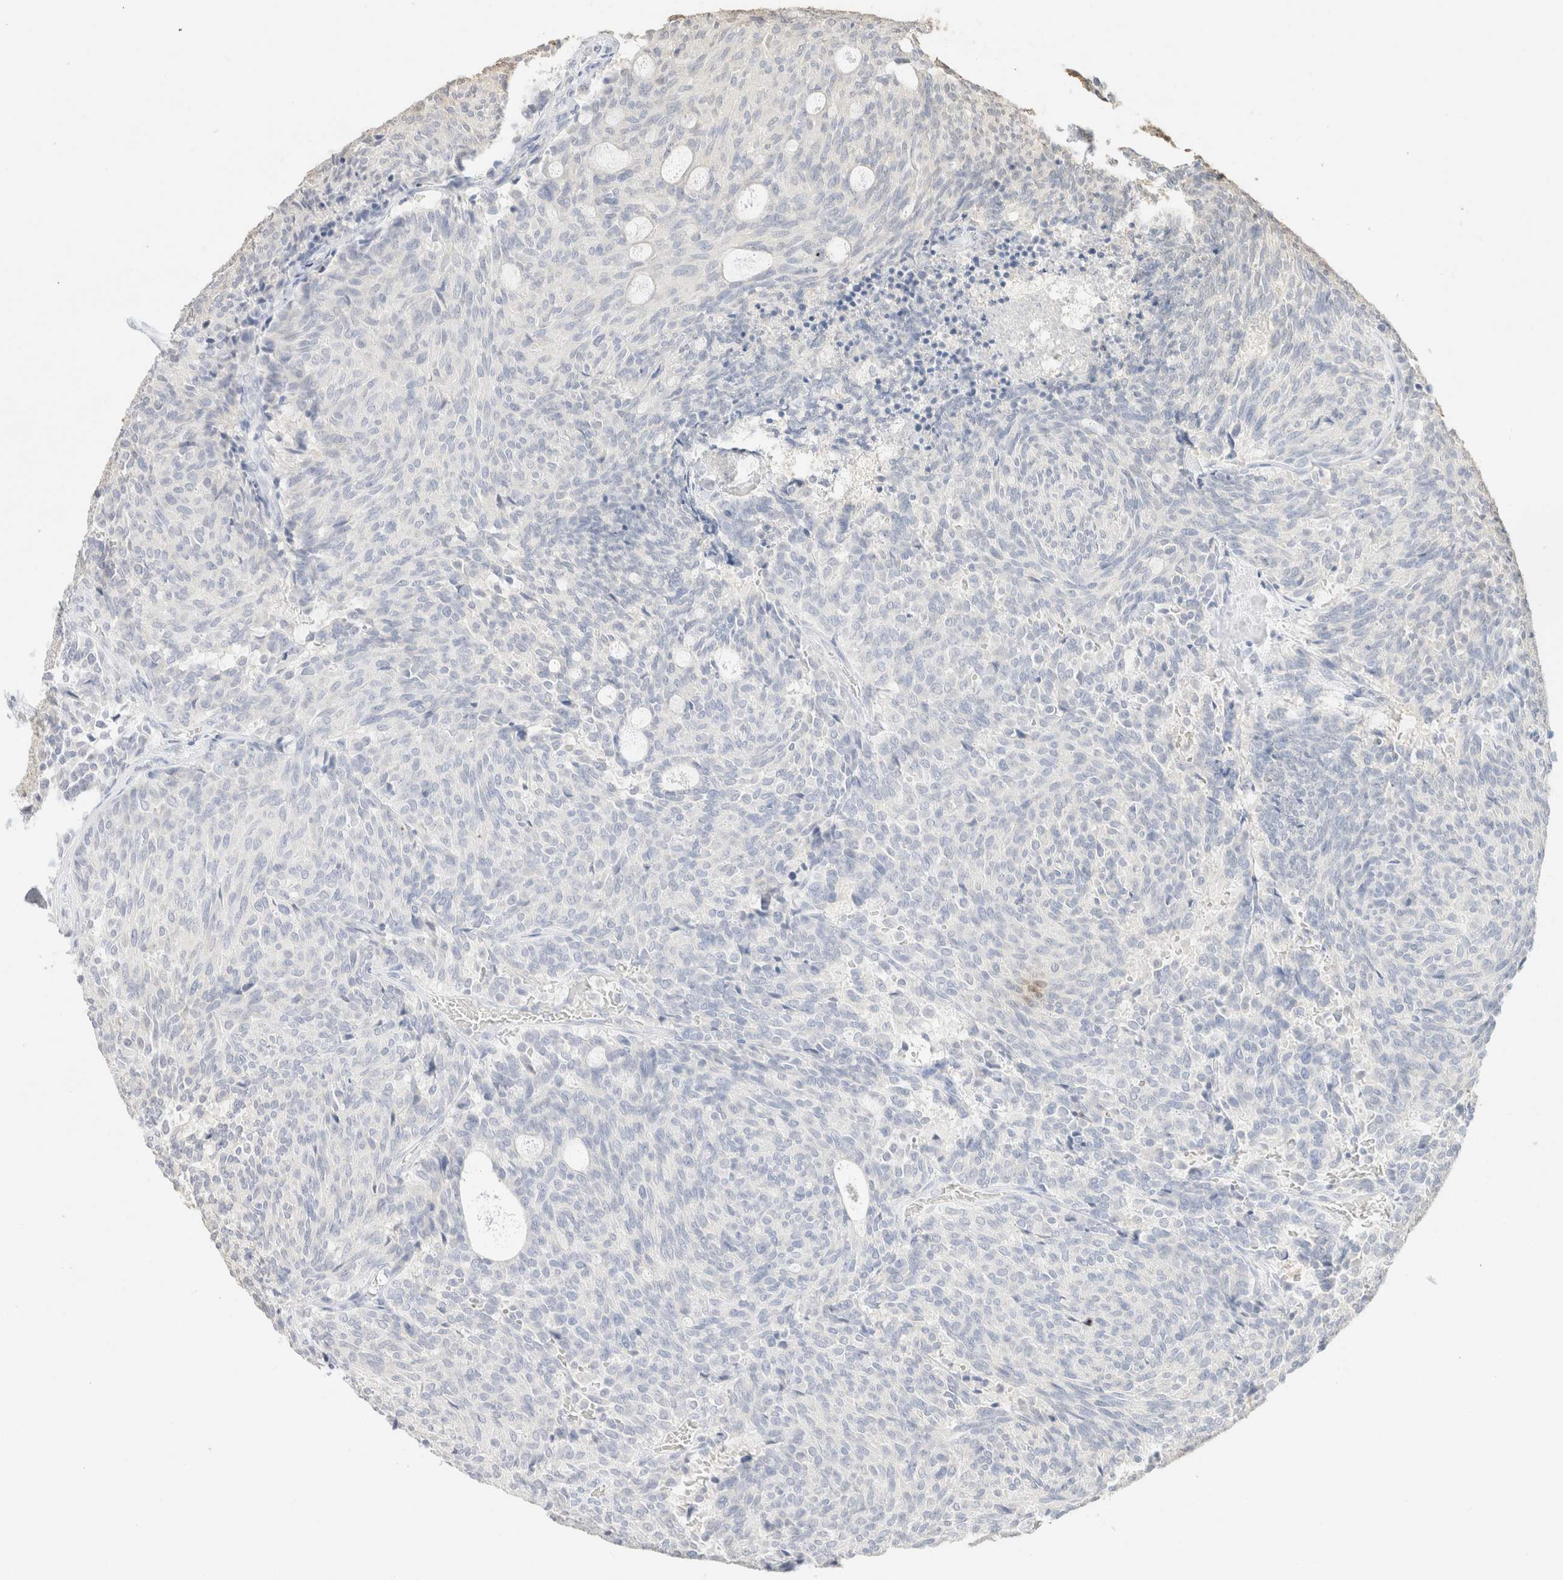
{"staining": {"intensity": "negative", "quantity": "none", "location": "none"}, "tissue": "carcinoid", "cell_type": "Tumor cells", "image_type": "cancer", "snomed": [{"axis": "morphology", "description": "Carcinoid, malignant, NOS"}, {"axis": "topography", "description": "Pancreas"}], "caption": "This micrograph is of carcinoid (malignant) stained with immunohistochemistry (IHC) to label a protein in brown with the nuclei are counter-stained blue. There is no staining in tumor cells.", "gene": "CPA1", "patient": {"sex": "female", "age": 54}}